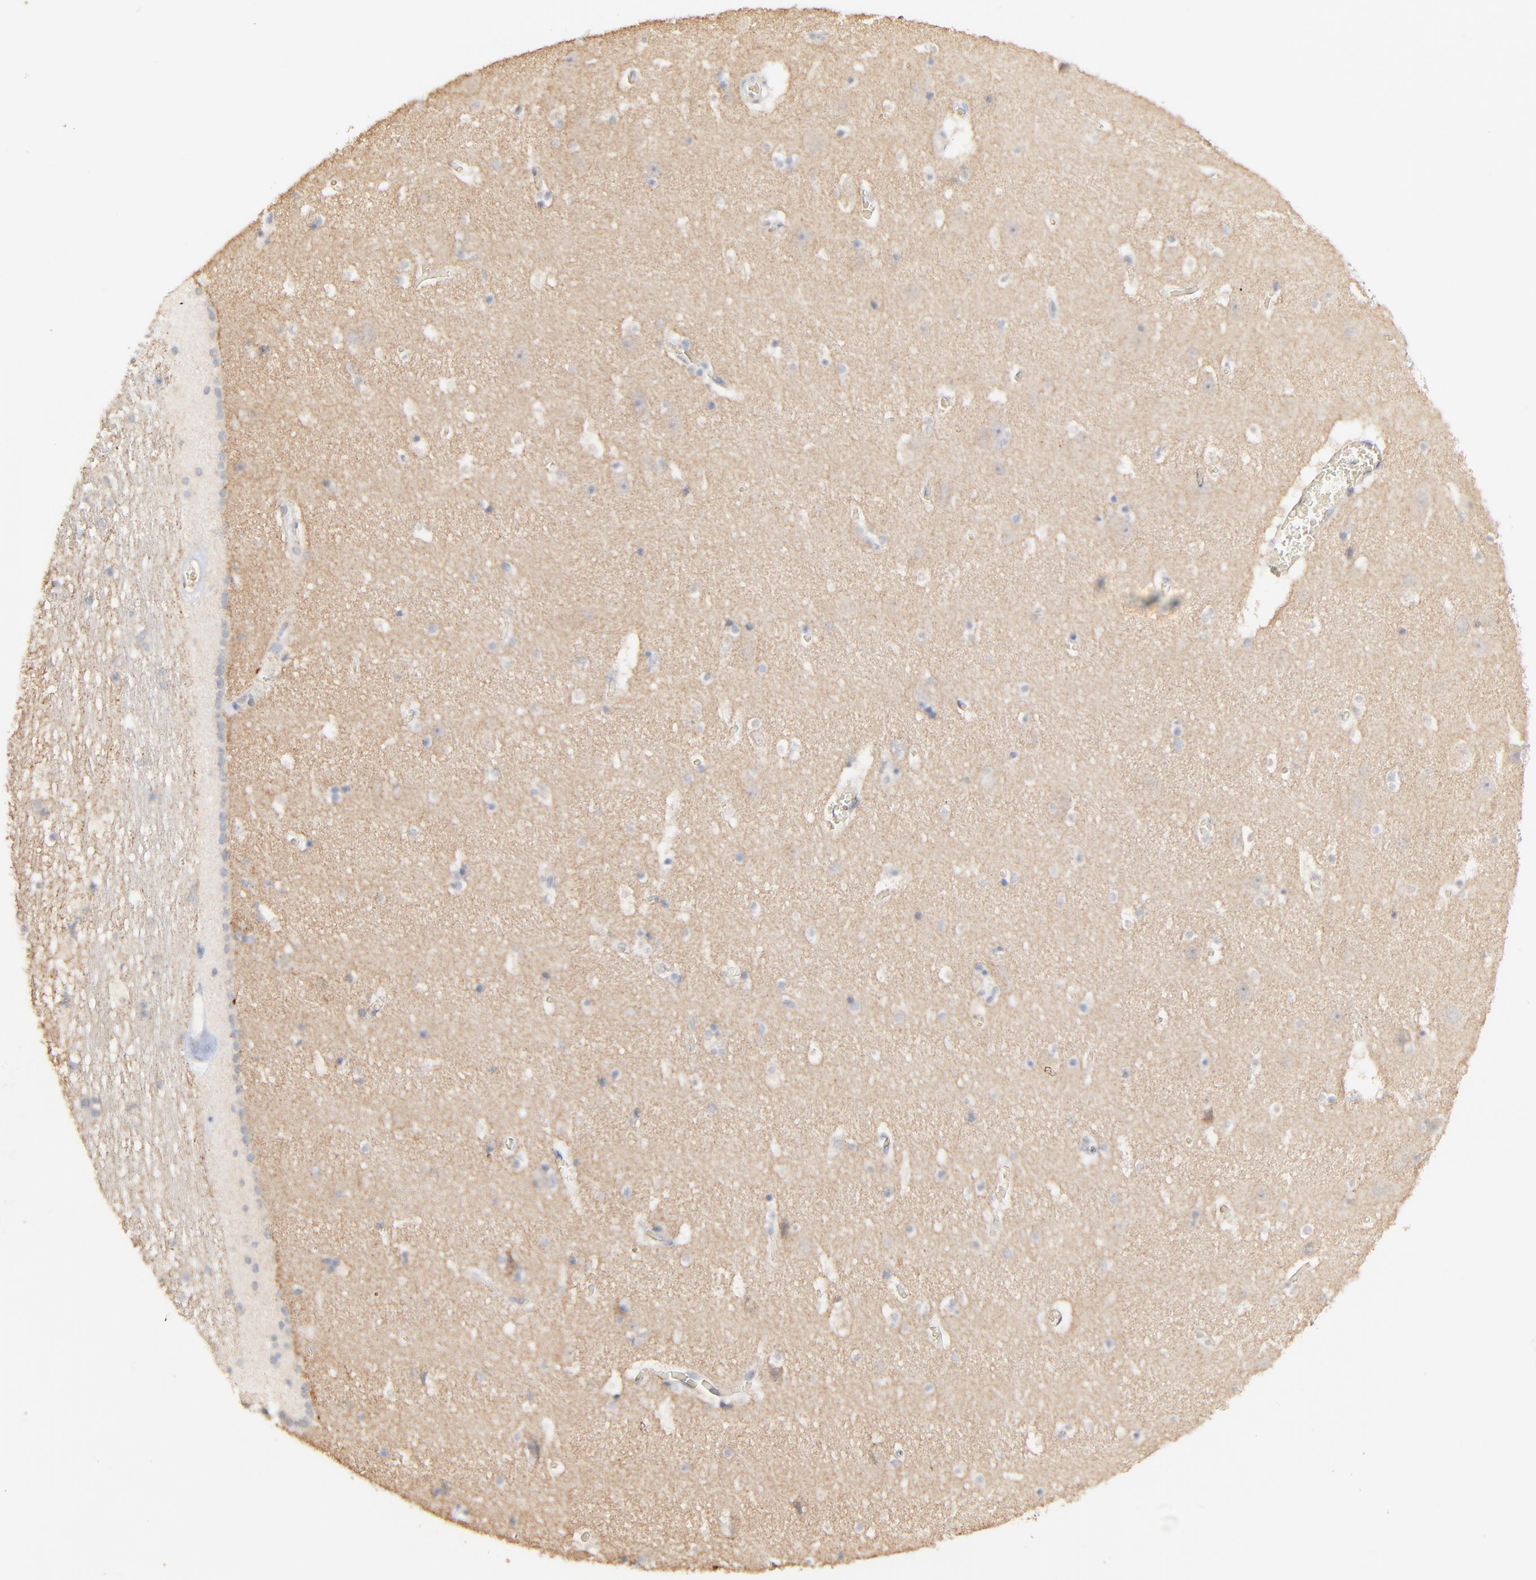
{"staining": {"intensity": "negative", "quantity": "none", "location": "none"}, "tissue": "hippocampus", "cell_type": "Glial cells", "image_type": "normal", "snomed": [{"axis": "morphology", "description": "Normal tissue, NOS"}, {"axis": "topography", "description": "Hippocampus"}], "caption": "Normal hippocampus was stained to show a protein in brown. There is no significant positivity in glial cells. The staining is performed using DAB brown chromogen with nuclei counter-stained in using hematoxylin.", "gene": "FANCB", "patient": {"sex": "male", "age": 45}}